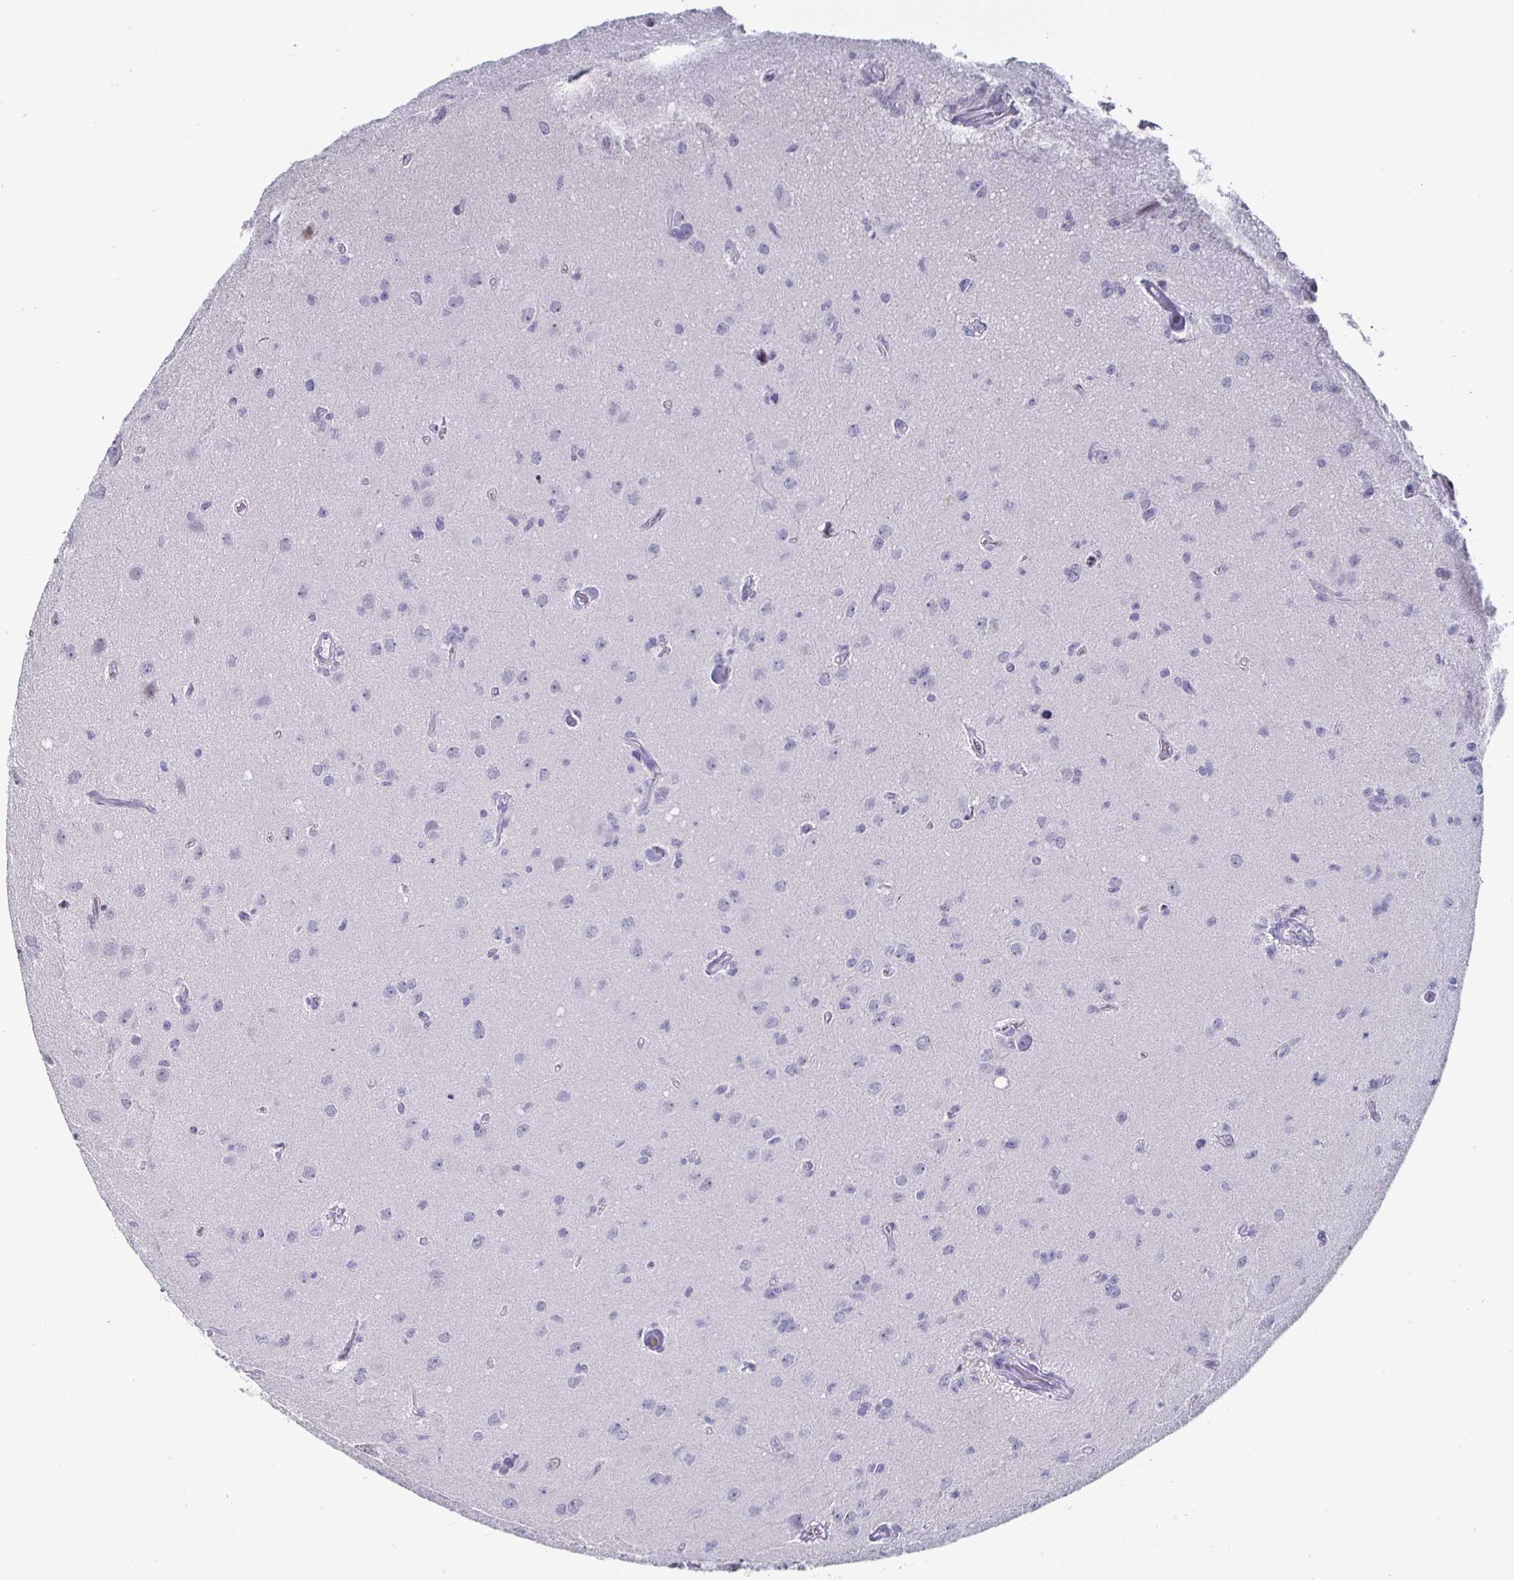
{"staining": {"intensity": "negative", "quantity": "none", "location": "none"}, "tissue": "glioma", "cell_type": "Tumor cells", "image_type": "cancer", "snomed": [{"axis": "morphology", "description": "Glioma, malignant, High grade"}, {"axis": "topography", "description": "Brain"}], "caption": "There is no significant staining in tumor cells of glioma.", "gene": "OOSP2", "patient": {"sex": "male", "age": 67}}